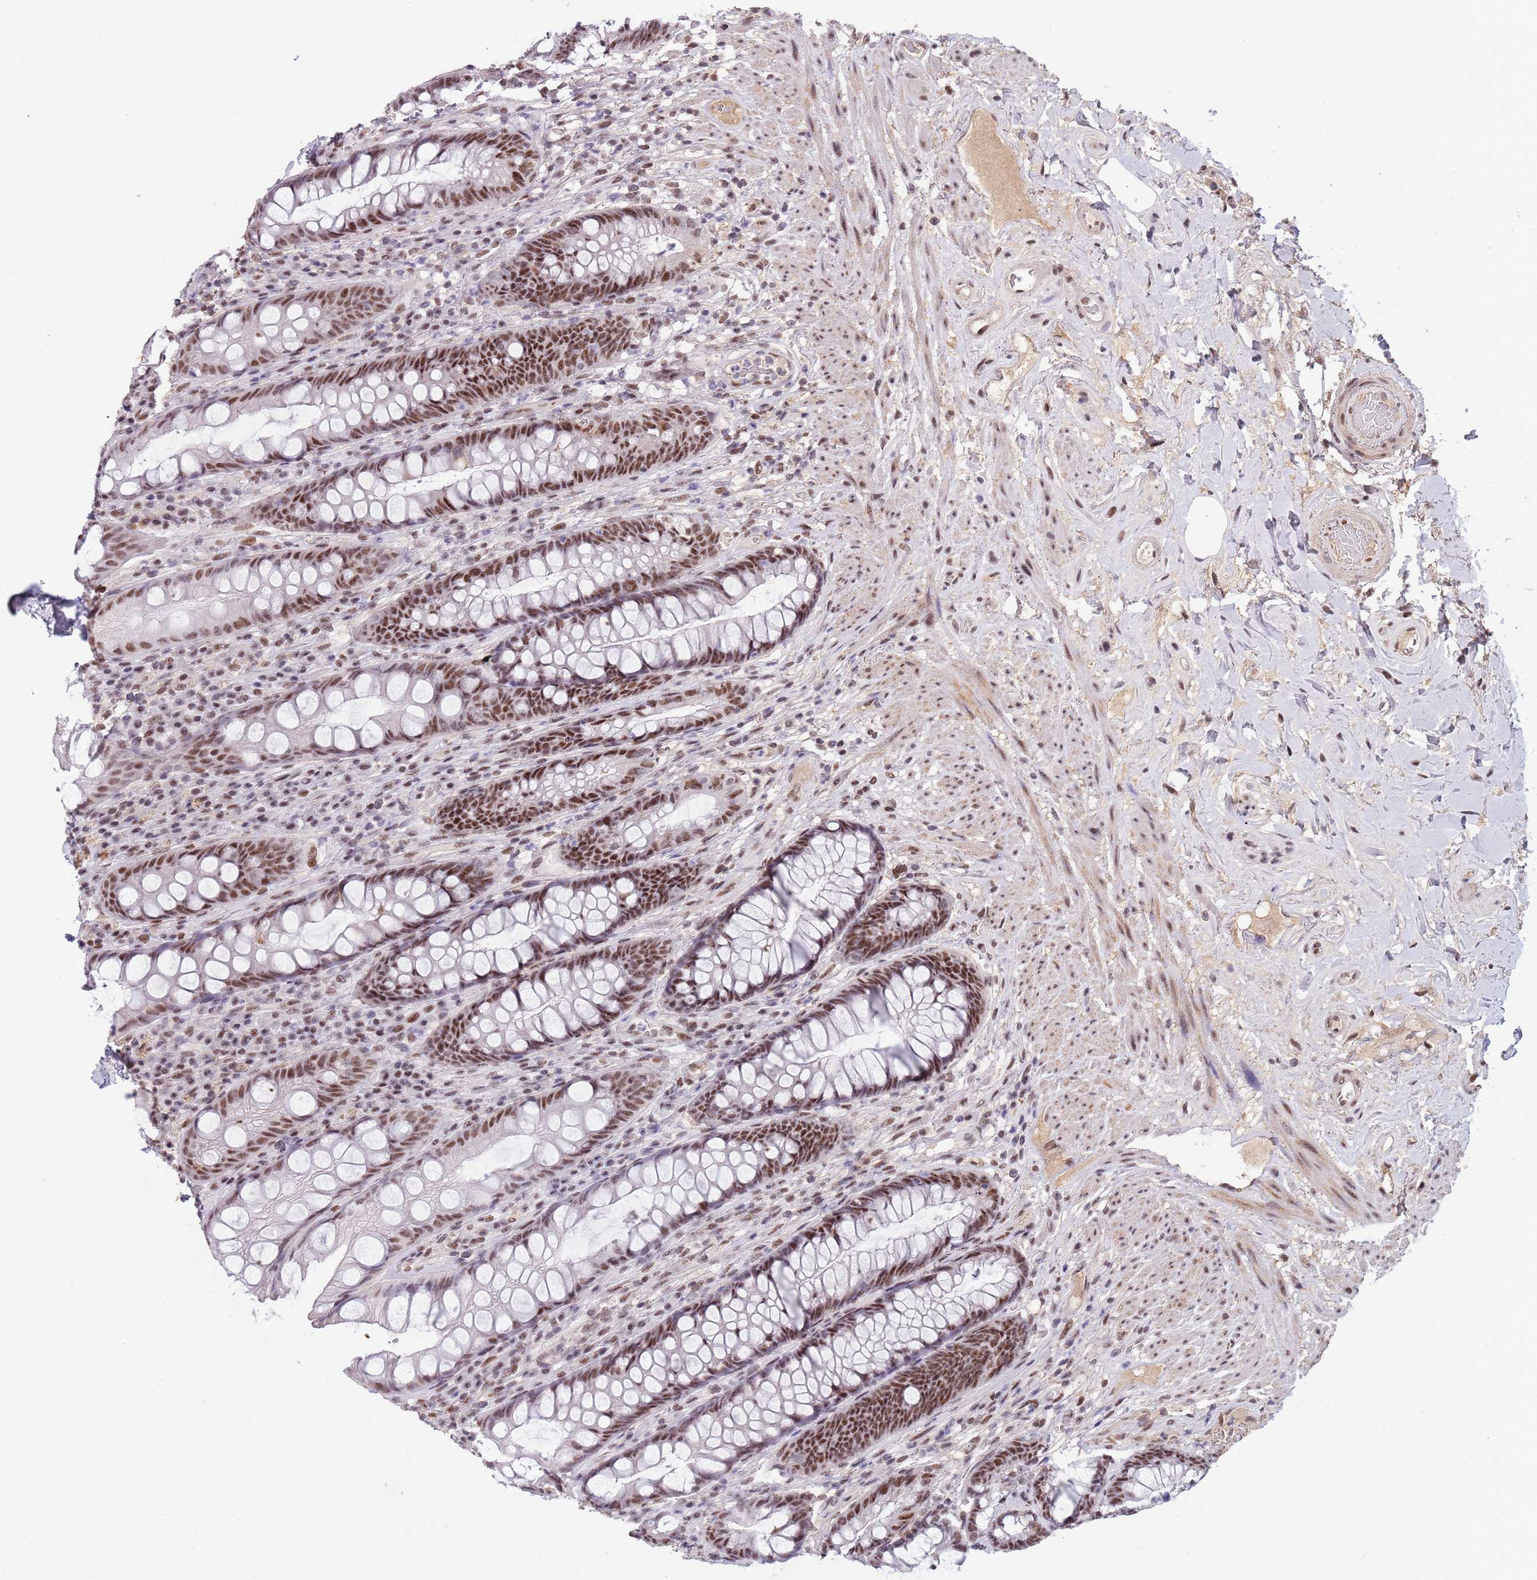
{"staining": {"intensity": "moderate", "quantity": ">75%", "location": "nuclear"}, "tissue": "rectum", "cell_type": "Glandular cells", "image_type": "normal", "snomed": [{"axis": "morphology", "description": "Normal tissue, NOS"}, {"axis": "topography", "description": "Rectum"}], "caption": "Protein analysis of benign rectum reveals moderate nuclear expression in about >75% of glandular cells. (brown staining indicates protein expression, while blue staining denotes nuclei).", "gene": "CIZ1", "patient": {"sex": "male", "age": 74}}